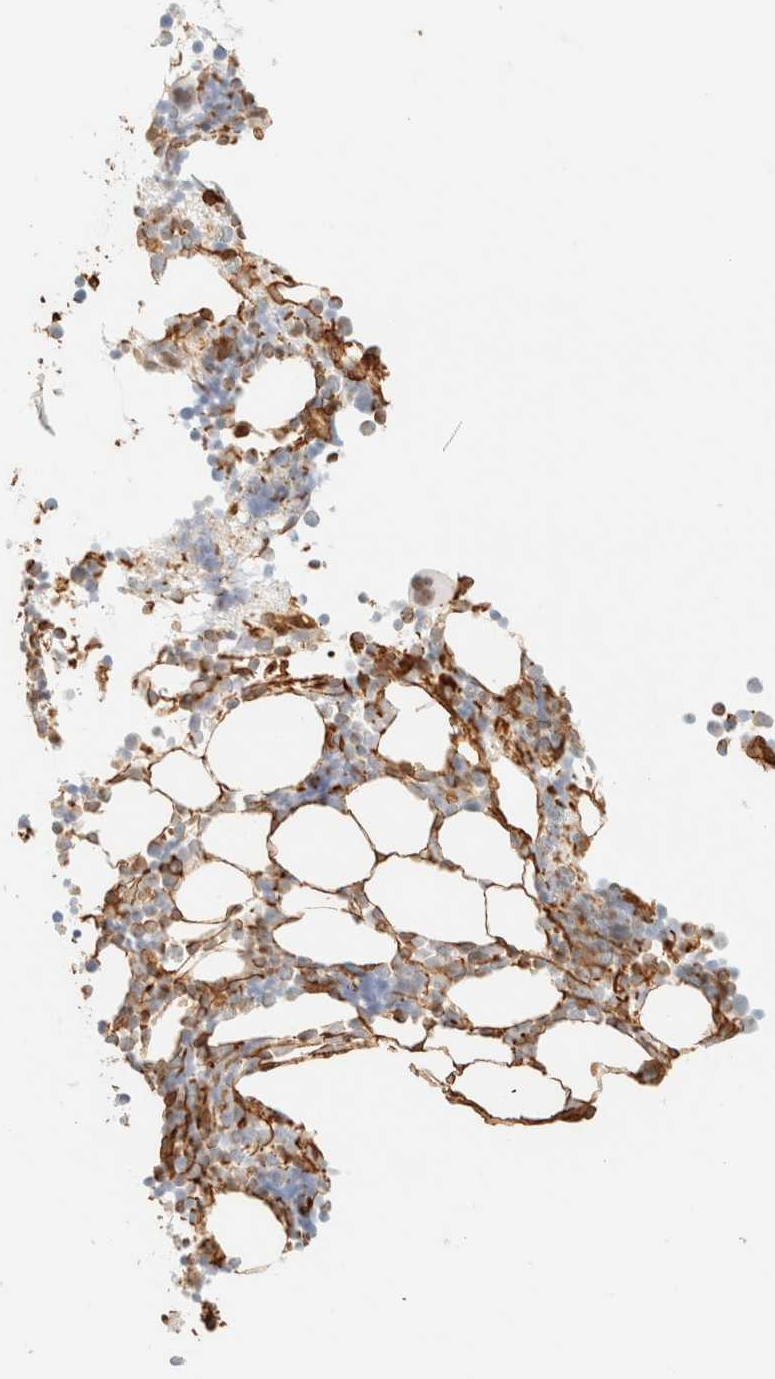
{"staining": {"intensity": "weak", "quantity": "25%-75%", "location": "cytoplasmic/membranous,nuclear"}, "tissue": "bone marrow", "cell_type": "Hematopoietic cells", "image_type": "normal", "snomed": [{"axis": "morphology", "description": "Normal tissue, NOS"}, {"axis": "morphology", "description": "Inflammation, NOS"}, {"axis": "topography", "description": "Bone marrow"}], "caption": "Immunohistochemistry (IHC) (DAB) staining of normal human bone marrow exhibits weak cytoplasmic/membranous,nuclear protein expression in about 25%-75% of hematopoietic cells.", "gene": "ZSCAN18", "patient": {"sex": "male", "age": 31}}